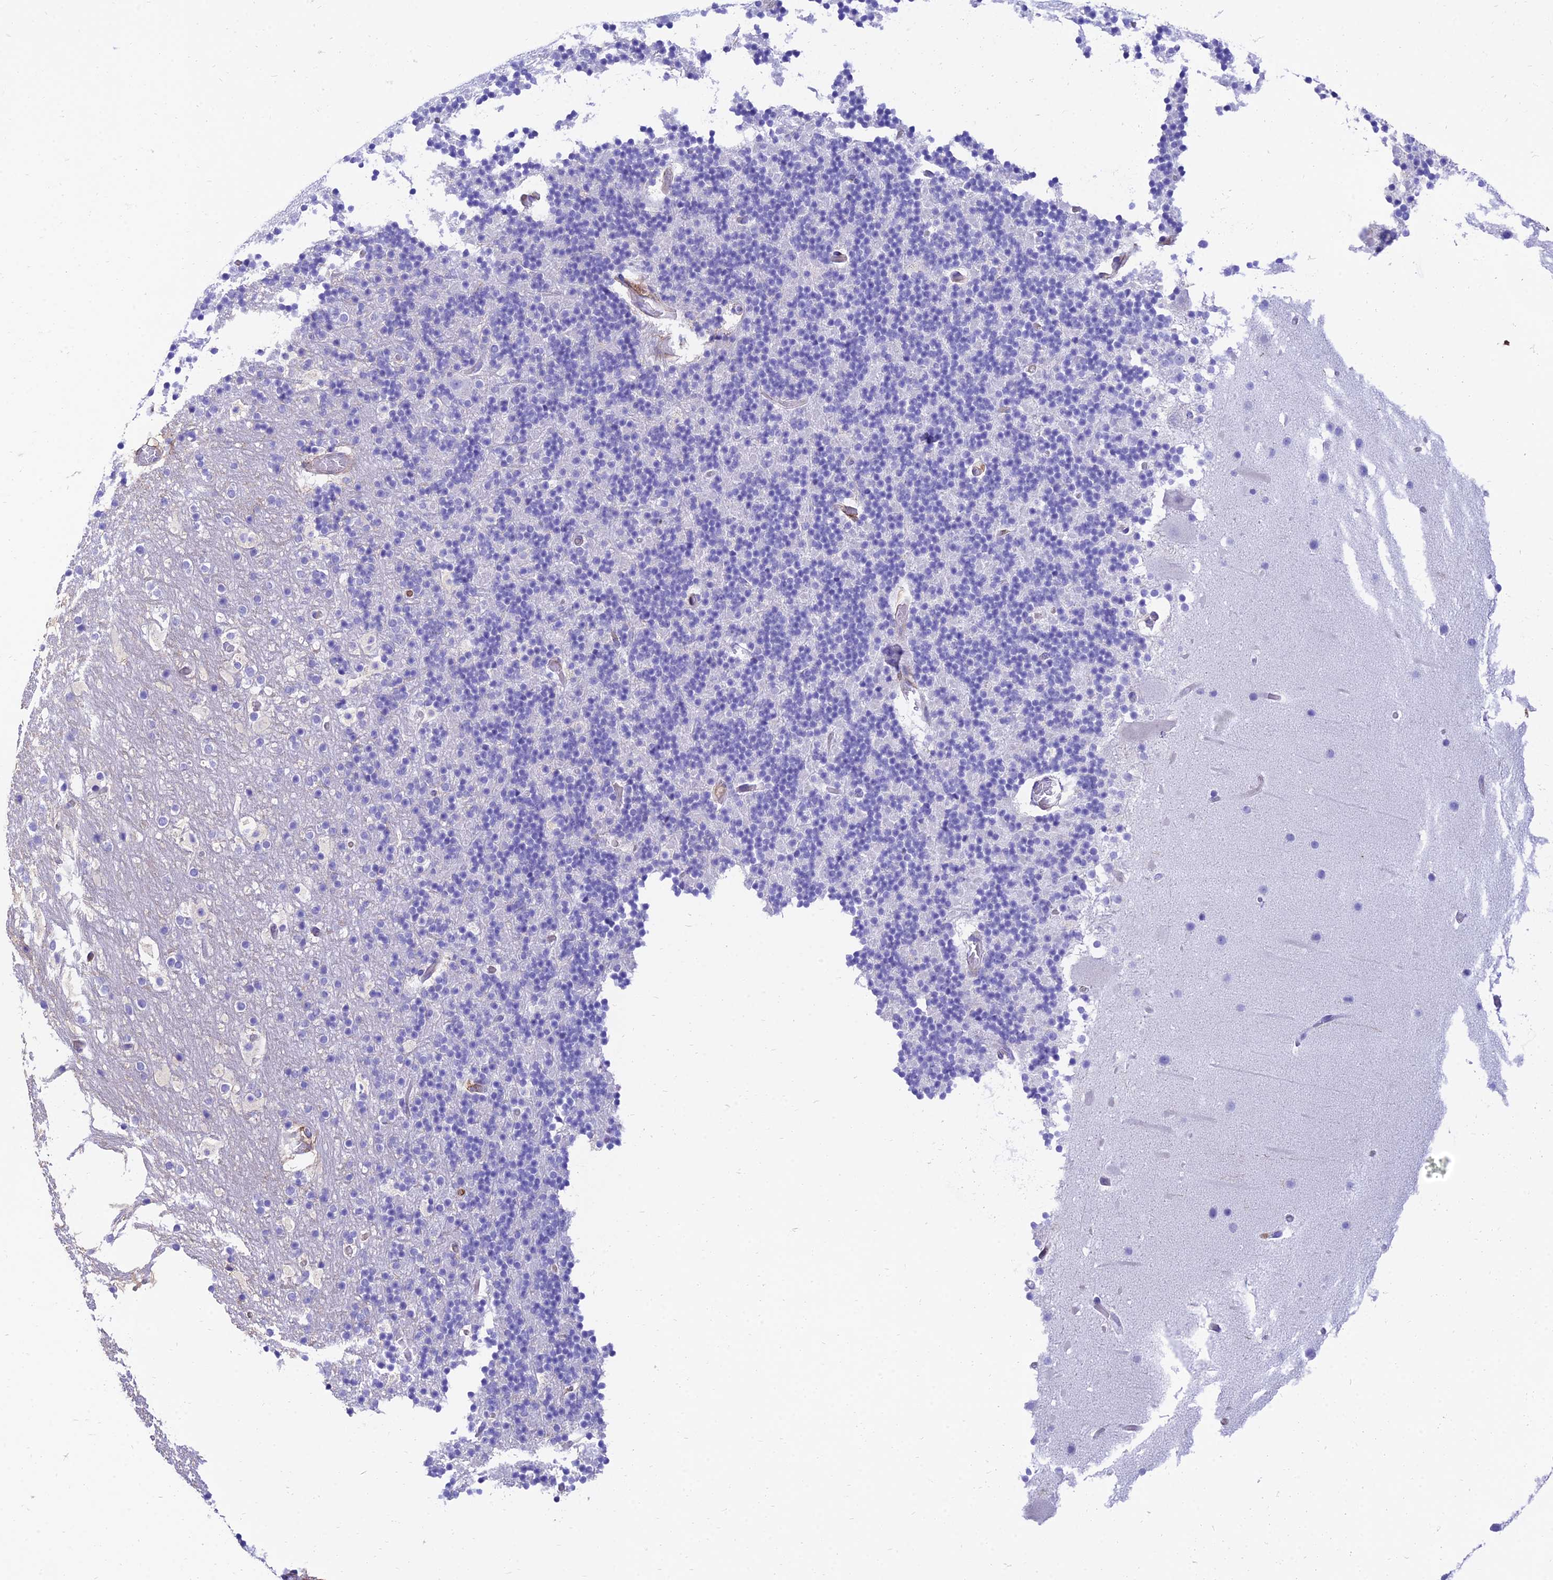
{"staining": {"intensity": "negative", "quantity": "none", "location": "none"}, "tissue": "cerebellum", "cell_type": "Cells in granular layer", "image_type": "normal", "snomed": [{"axis": "morphology", "description": "Normal tissue, NOS"}, {"axis": "topography", "description": "Cerebellum"}], "caption": "Normal cerebellum was stained to show a protein in brown. There is no significant staining in cells in granular layer. Brightfield microscopy of immunohistochemistry (IHC) stained with DAB (brown) and hematoxylin (blue), captured at high magnification.", "gene": "SREK1IP1", "patient": {"sex": "male", "age": 57}}